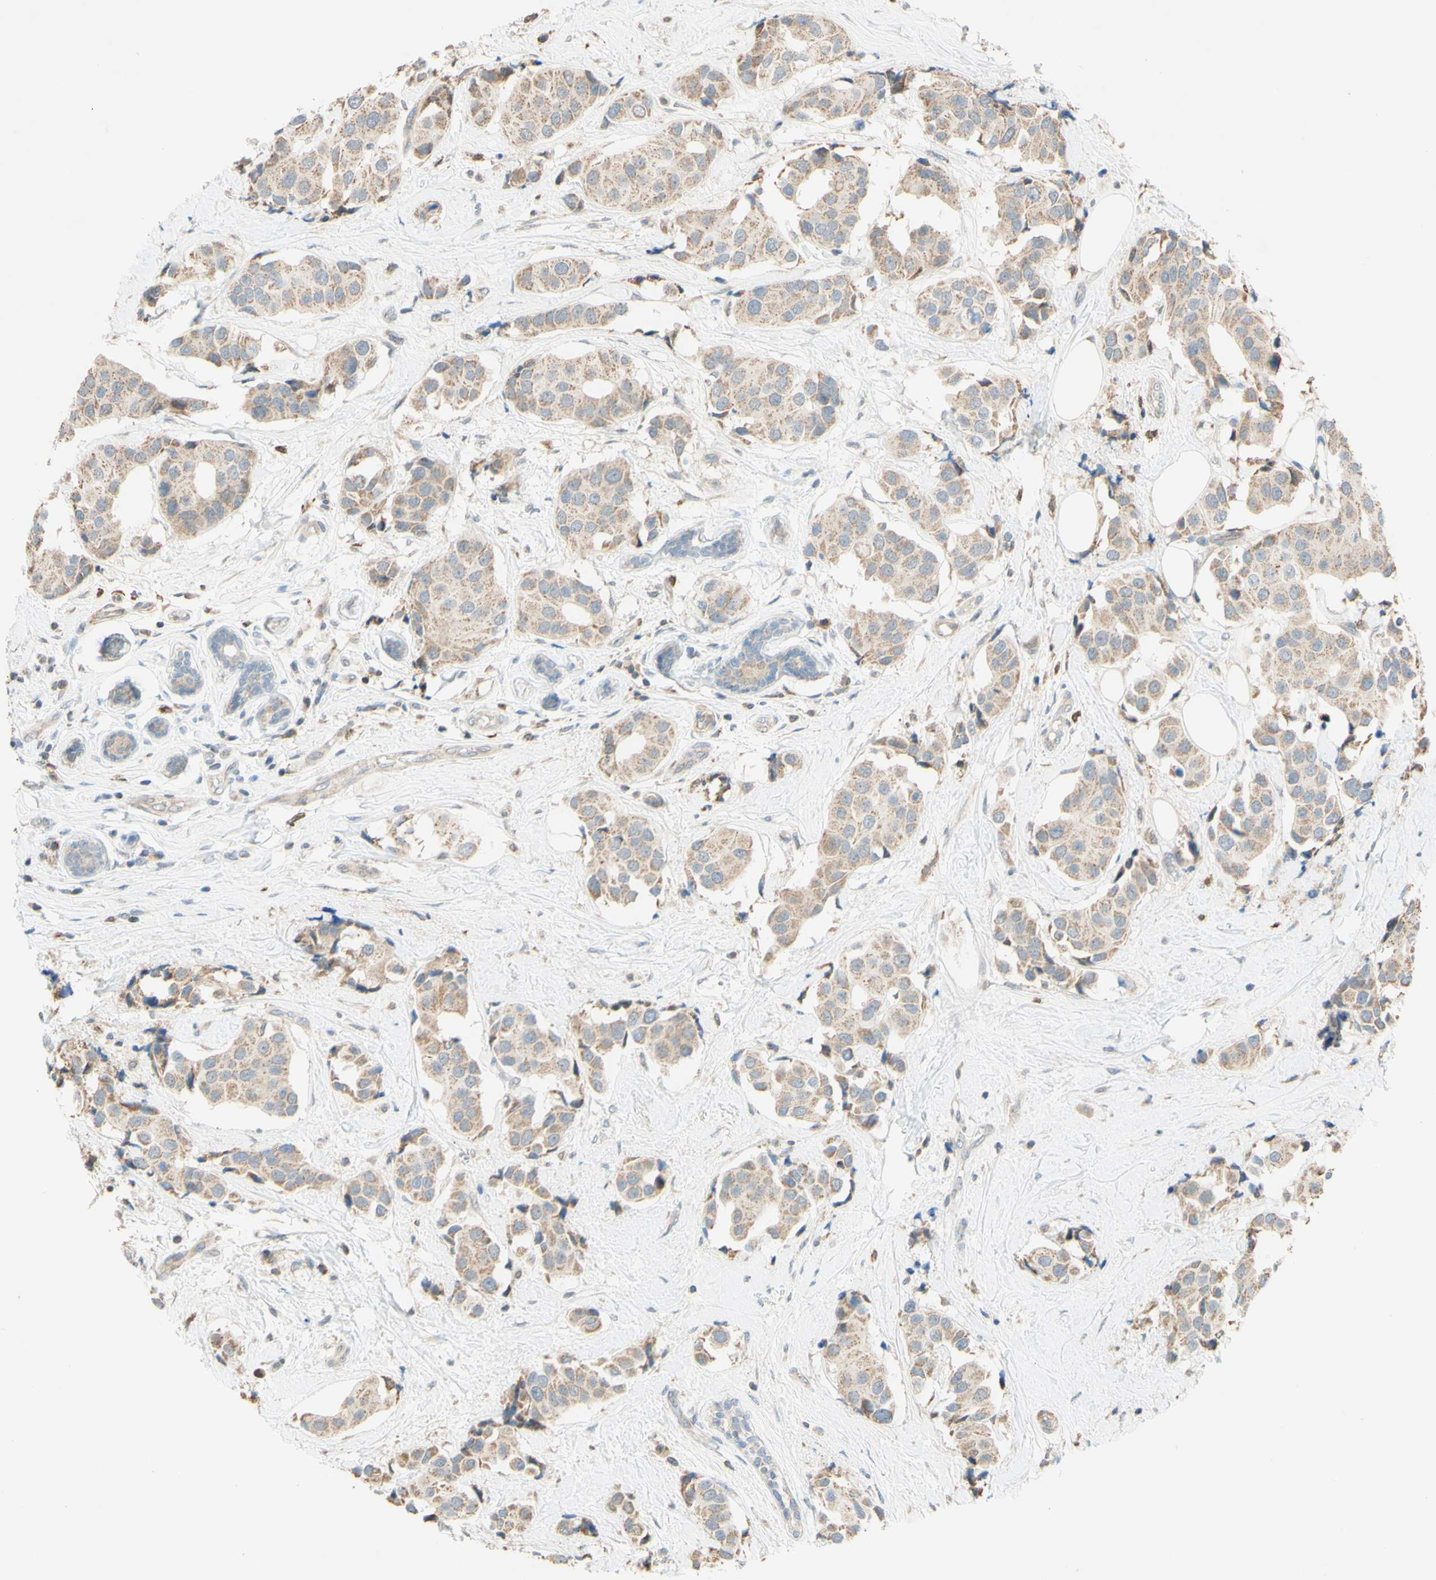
{"staining": {"intensity": "weak", "quantity": ">75%", "location": "cytoplasmic/membranous"}, "tissue": "breast cancer", "cell_type": "Tumor cells", "image_type": "cancer", "snomed": [{"axis": "morphology", "description": "Normal tissue, NOS"}, {"axis": "morphology", "description": "Duct carcinoma"}, {"axis": "topography", "description": "Breast"}], "caption": "Breast cancer (intraductal carcinoma) was stained to show a protein in brown. There is low levels of weak cytoplasmic/membranous positivity in approximately >75% of tumor cells. (DAB (3,3'-diaminobenzidine) IHC, brown staining for protein, blue staining for nuclei).", "gene": "GATA1", "patient": {"sex": "female", "age": 39}}